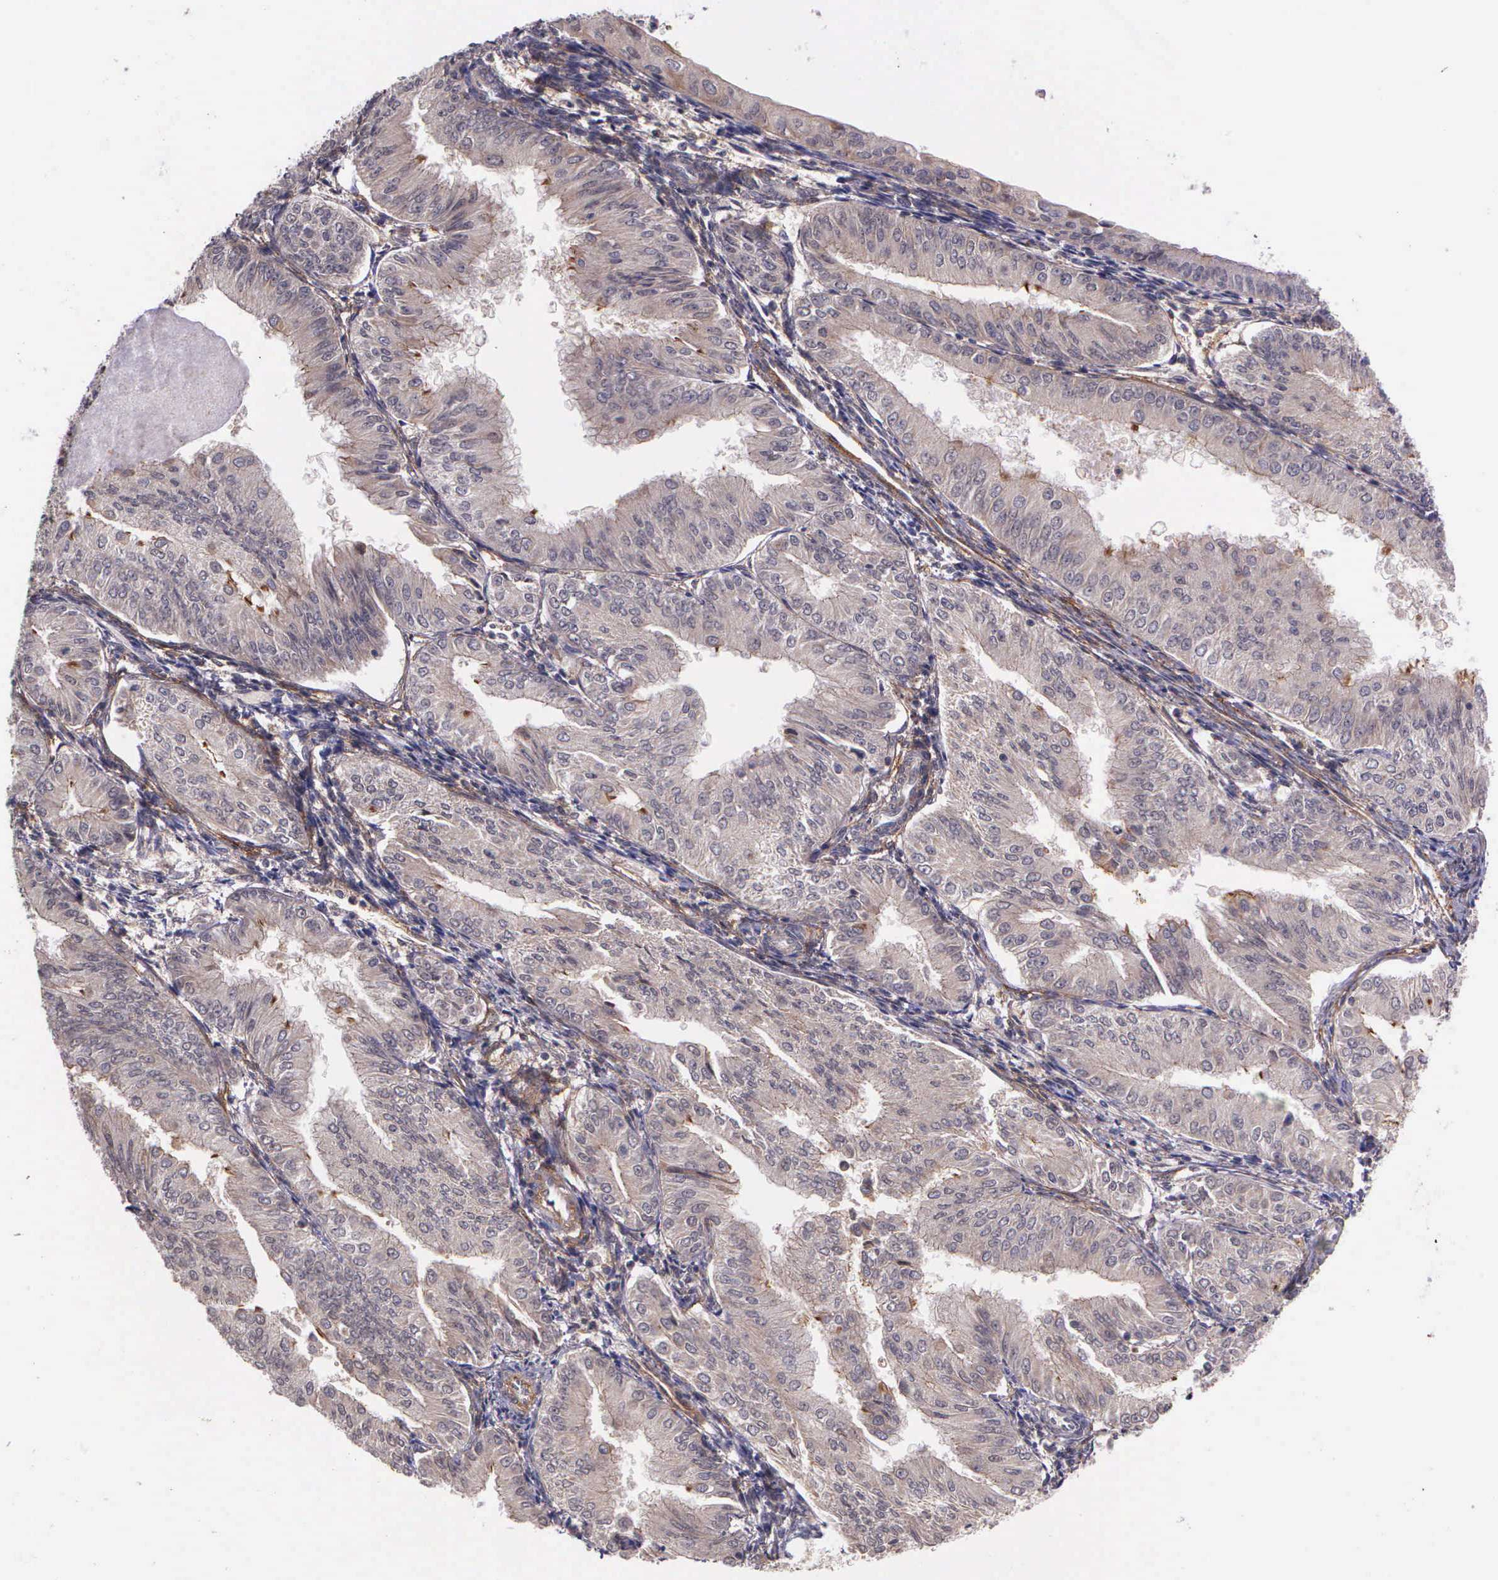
{"staining": {"intensity": "moderate", "quantity": "<25%", "location": "cytoplasmic/membranous"}, "tissue": "endometrial cancer", "cell_type": "Tumor cells", "image_type": "cancer", "snomed": [{"axis": "morphology", "description": "Adenocarcinoma, NOS"}, {"axis": "topography", "description": "Endometrium"}], "caption": "Approximately <25% of tumor cells in human adenocarcinoma (endometrial) demonstrate moderate cytoplasmic/membranous protein staining as visualized by brown immunohistochemical staining.", "gene": "PRICKLE3", "patient": {"sex": "female", "age": 53}}